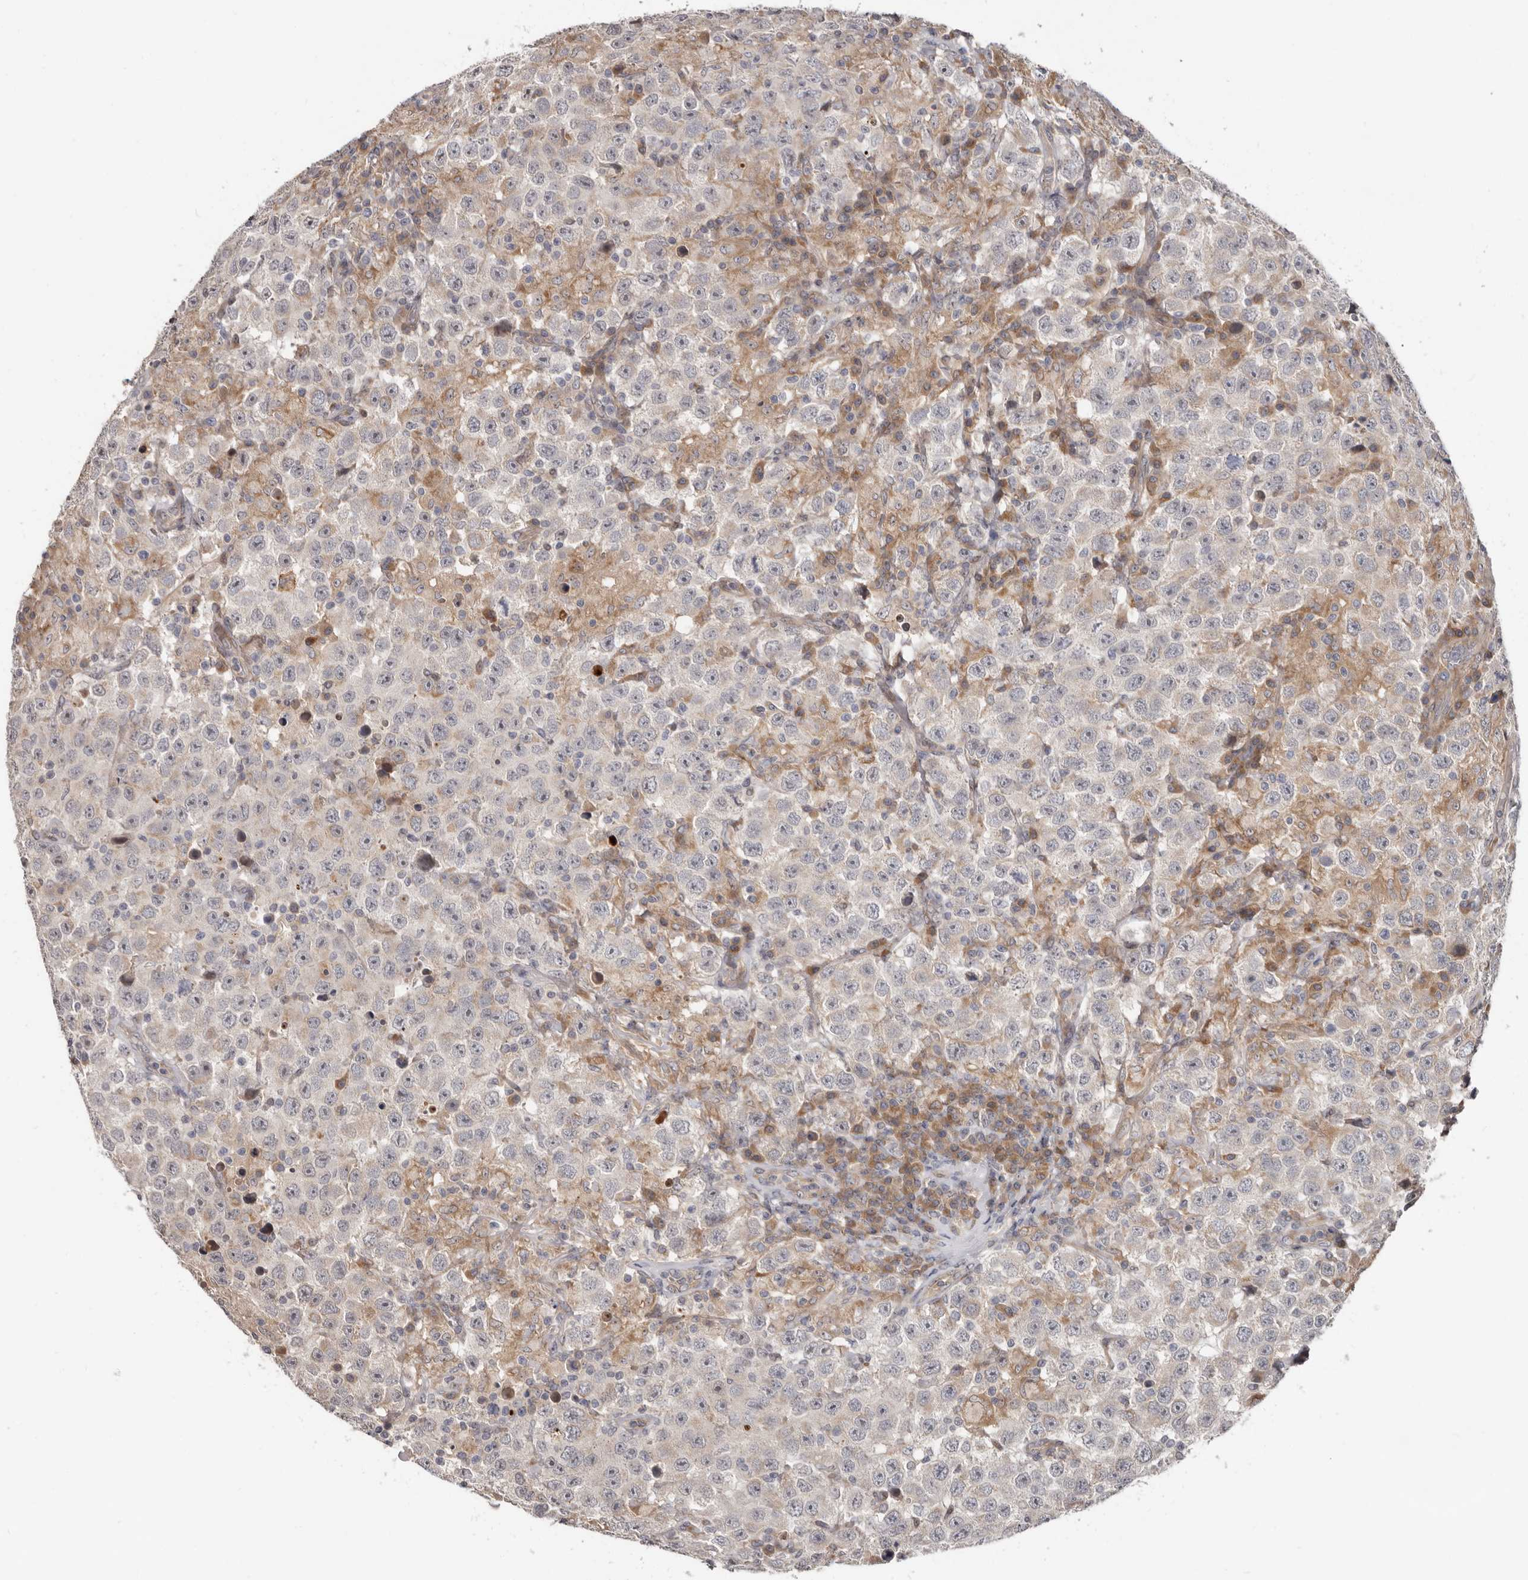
{"staining": {"intensity": "negative", "quantity": "none", "location": "none"}, "tissue": "testis cancer", "cell_type": "Tumor cells", "image_type": "cancer", "snomed": [{"axis": "morphology", "description": "Seminoma, NOS"}, {"axis": "topography", "description": "Testis"}], "caption": "Testis cancer (seminoma) was stained to show a protein in brown. There is no significant staining in tumor cells.", "gene": "BAD", "patient": {"sex": "male", "age": 41}}